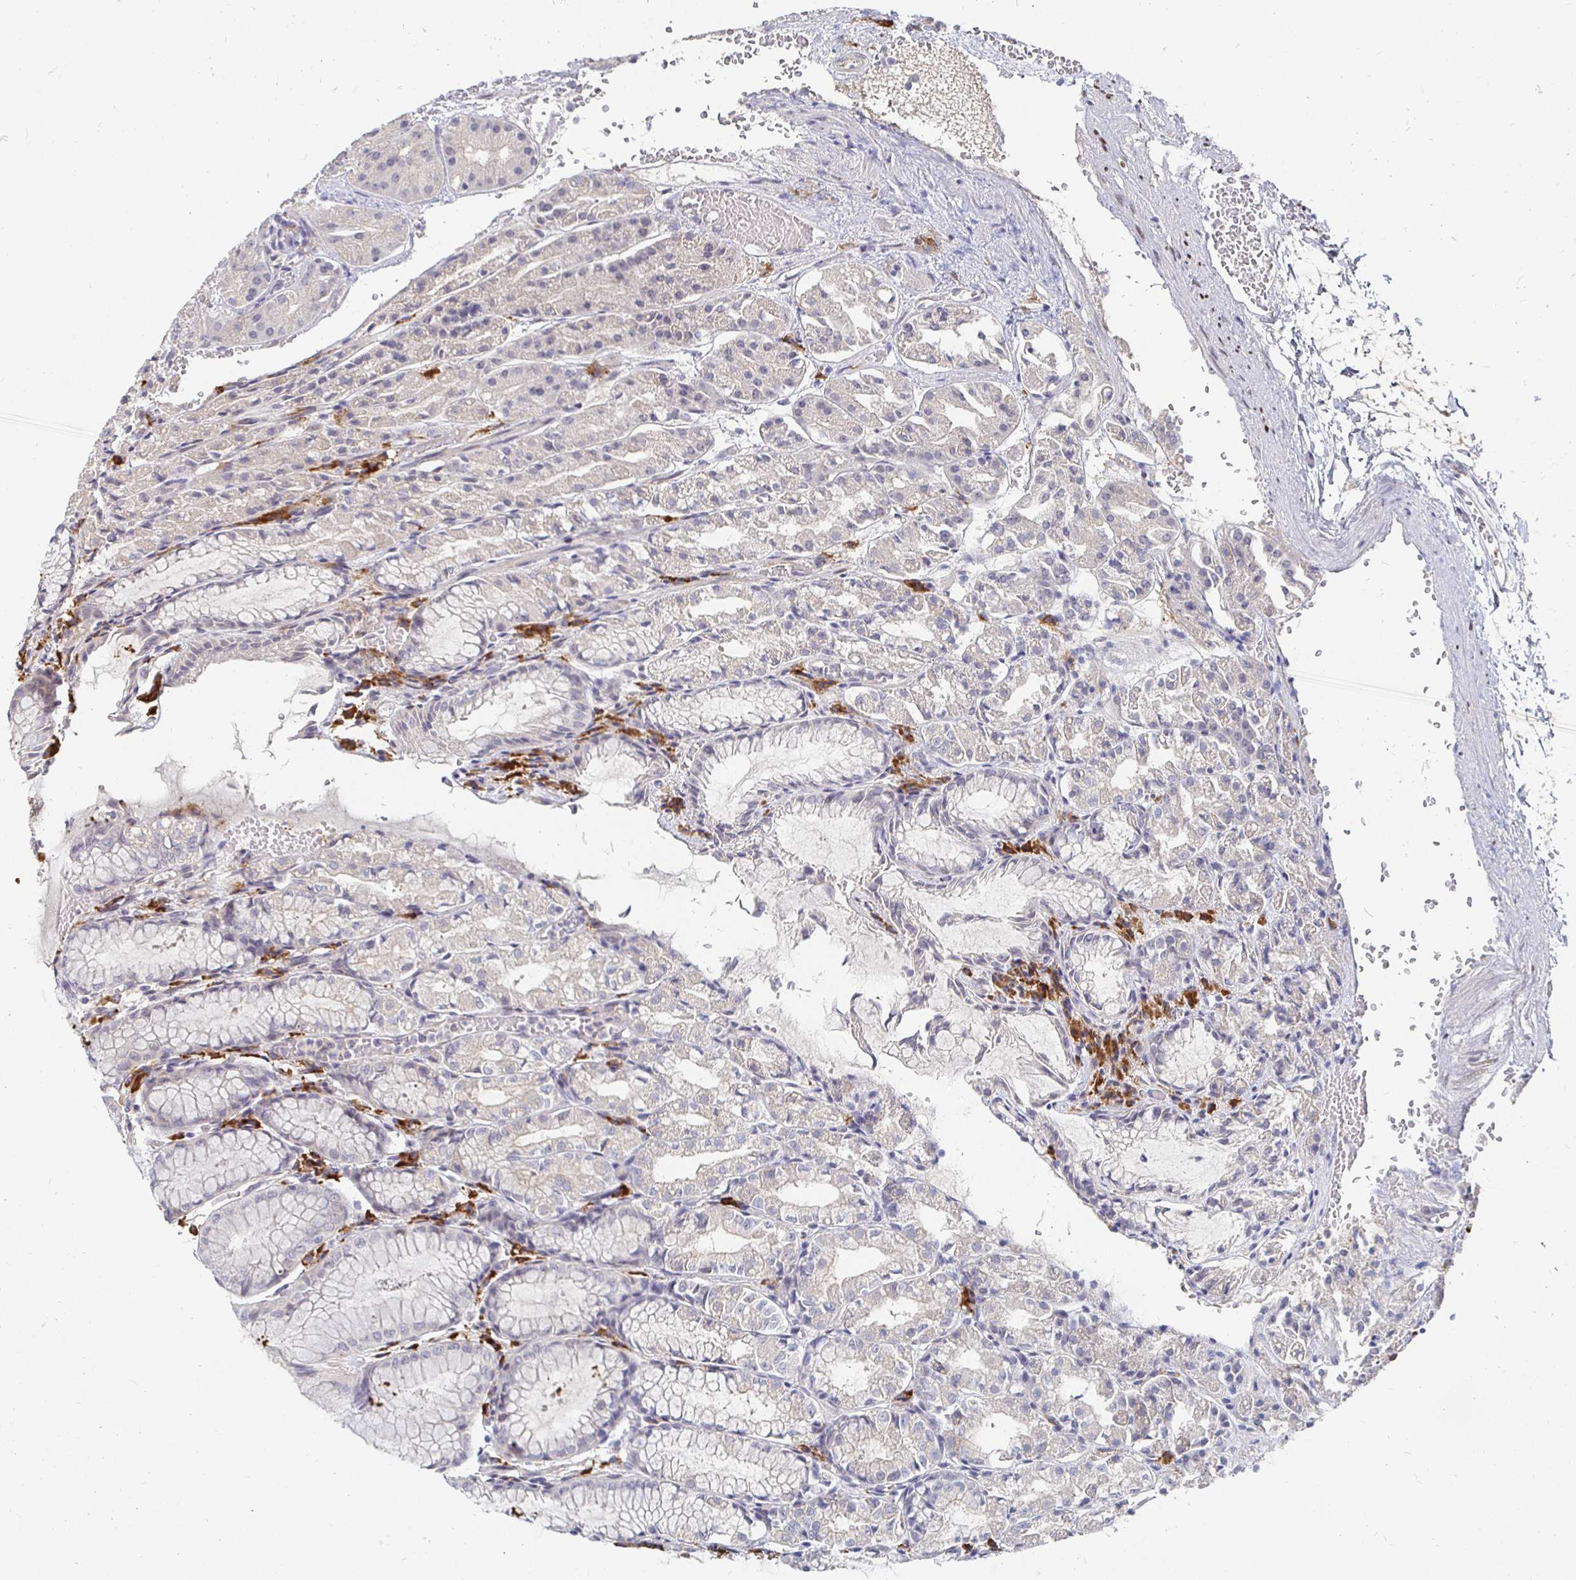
{"staining": {"intensity": "negative", "quantity": "none", "location": "none"}, "tissue": "stomach", "cell_type": "Glandular cells", "image_type": "normal", "snomed": [{"axis": "morphology", "description": "Normal tissue, NOS"}, {"axis": "topography", "description": "Stomach"}], "caption": "The micrograph reveals no significant staining in glandular cells of stomach.", "gene": "MEIS1", "patient": {"sex": "female", "age": 57}}